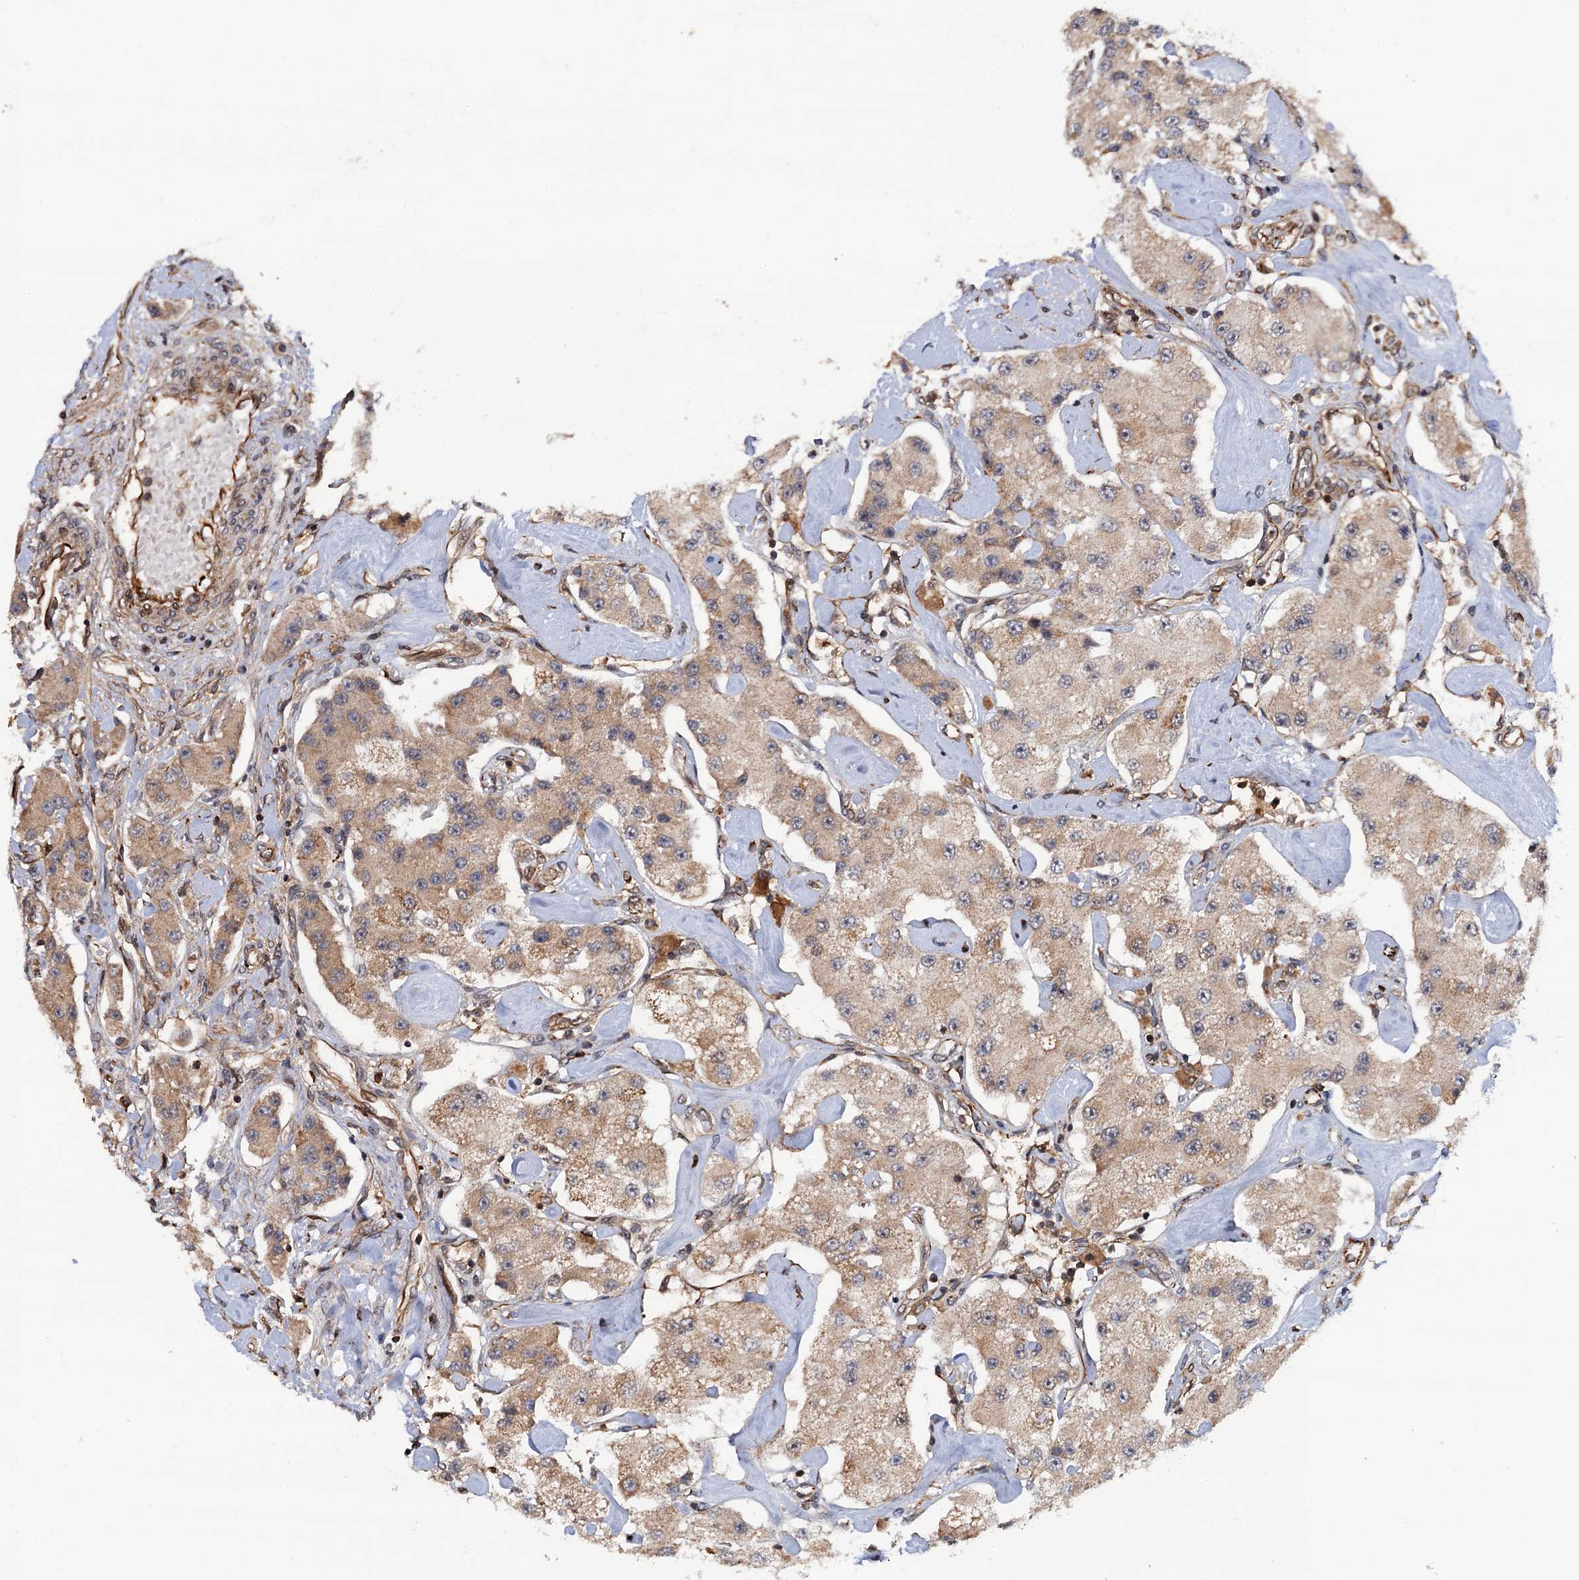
{"staining": {"intensity": "weak", "quantity": ">75%", "location": "cytoplasmic/membranous"}, "tissue": "carcinoid", "cell_type": "Tumor cells", "image_type": "cancer", "snomed": [{"axis": "morphology", "description": "Carcinoid, malignant, NOS"}, {"axis": "topography", "description": "Pancreas"}], "caption": "Tumor cells reveal low levels of weak cytoplasmic/membranous positivity in about >75% of cells in malignant carcinoid.", "gene": "FSIP1", "patient": {"sex": "male", "age": 41}}